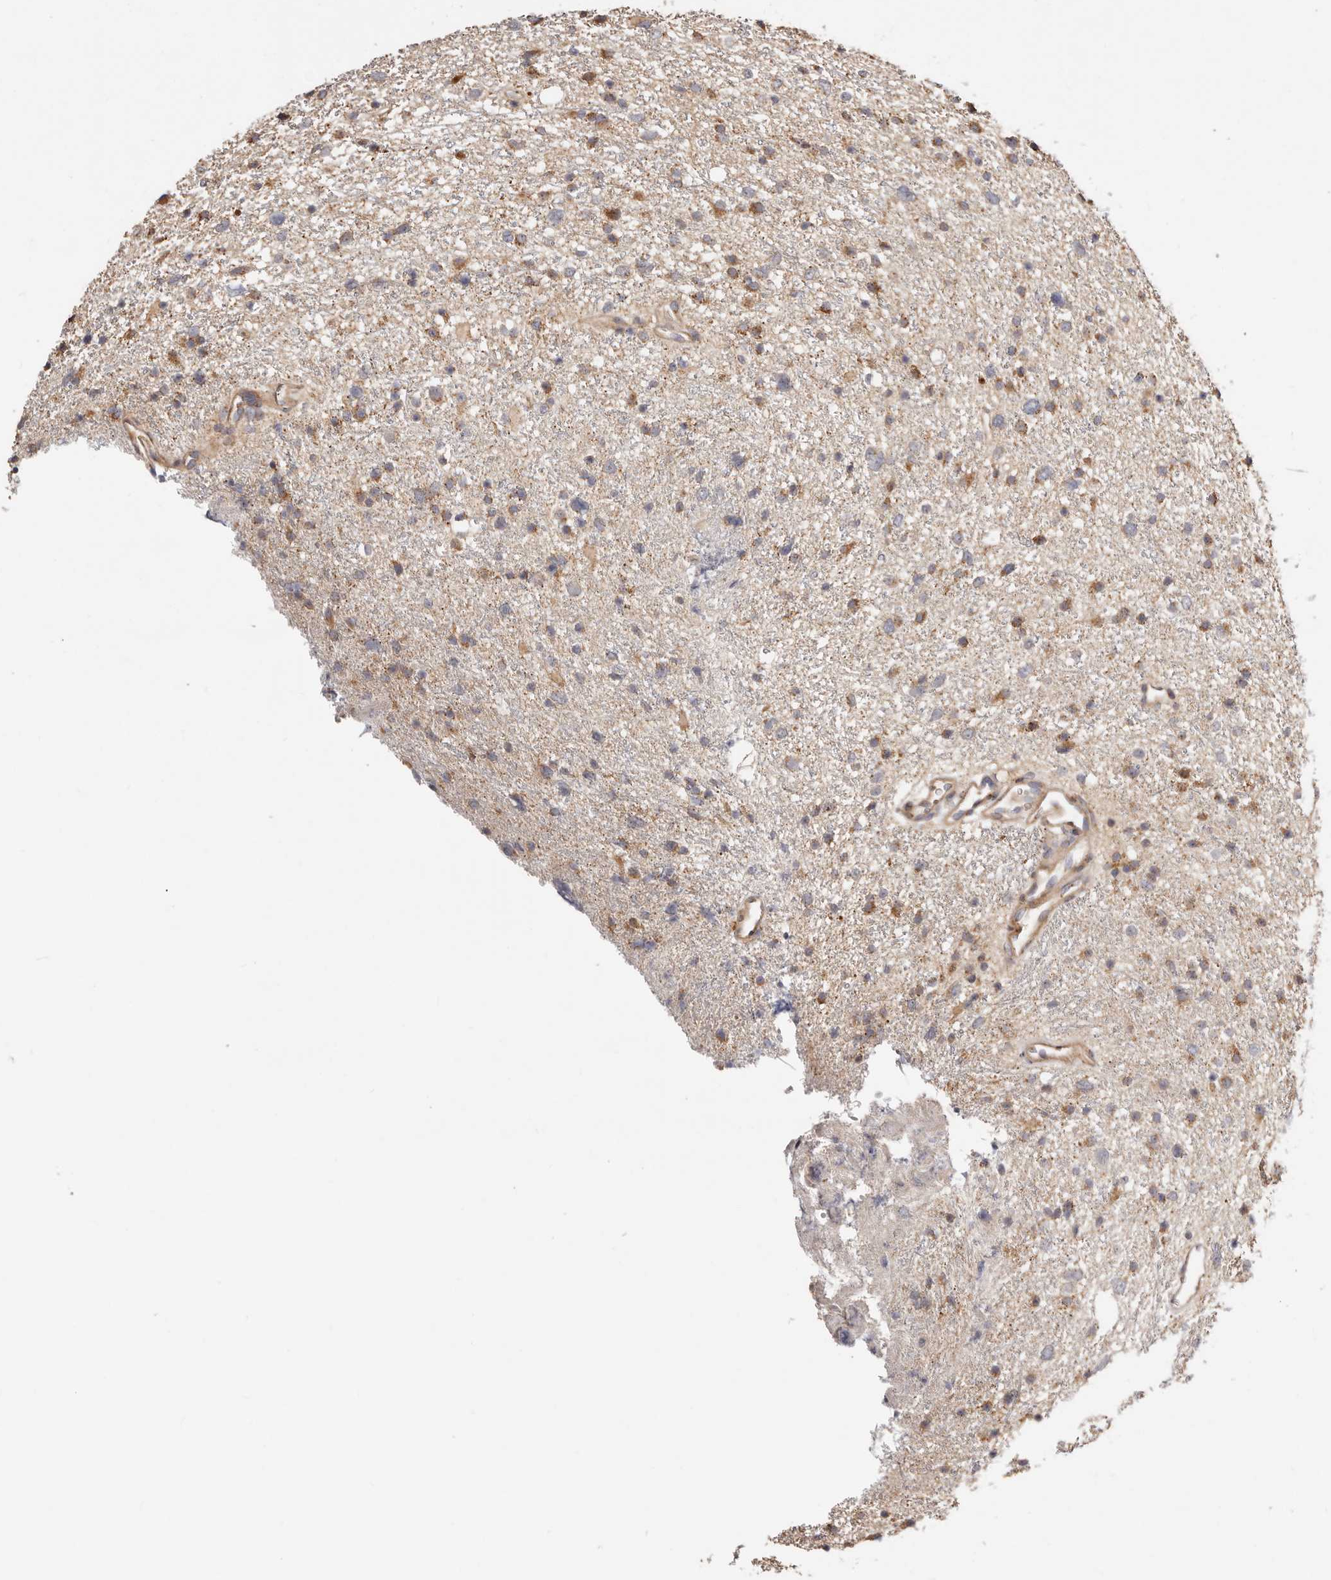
{"staining": {"intensity": "moderate", "quantity": ">75%", "location": "cytoplasmic/membranous"}, "tissue": "glioma", "cell_type": "Tumor cells", "image_type": "cancer", "snomed": [{"axis": "morphology", "description": "Glioma, malignant, Low grade"}, {"axis": "topography", "description": "Cerebral cortex"}], "caption": "An image of malignant glioma (low-grade) stained for a protein displays moderate cytoplasmic/membranous brown staining in tumor cells.", "gene": "USP33", "patient": {"sex": "female", "age": 39}}